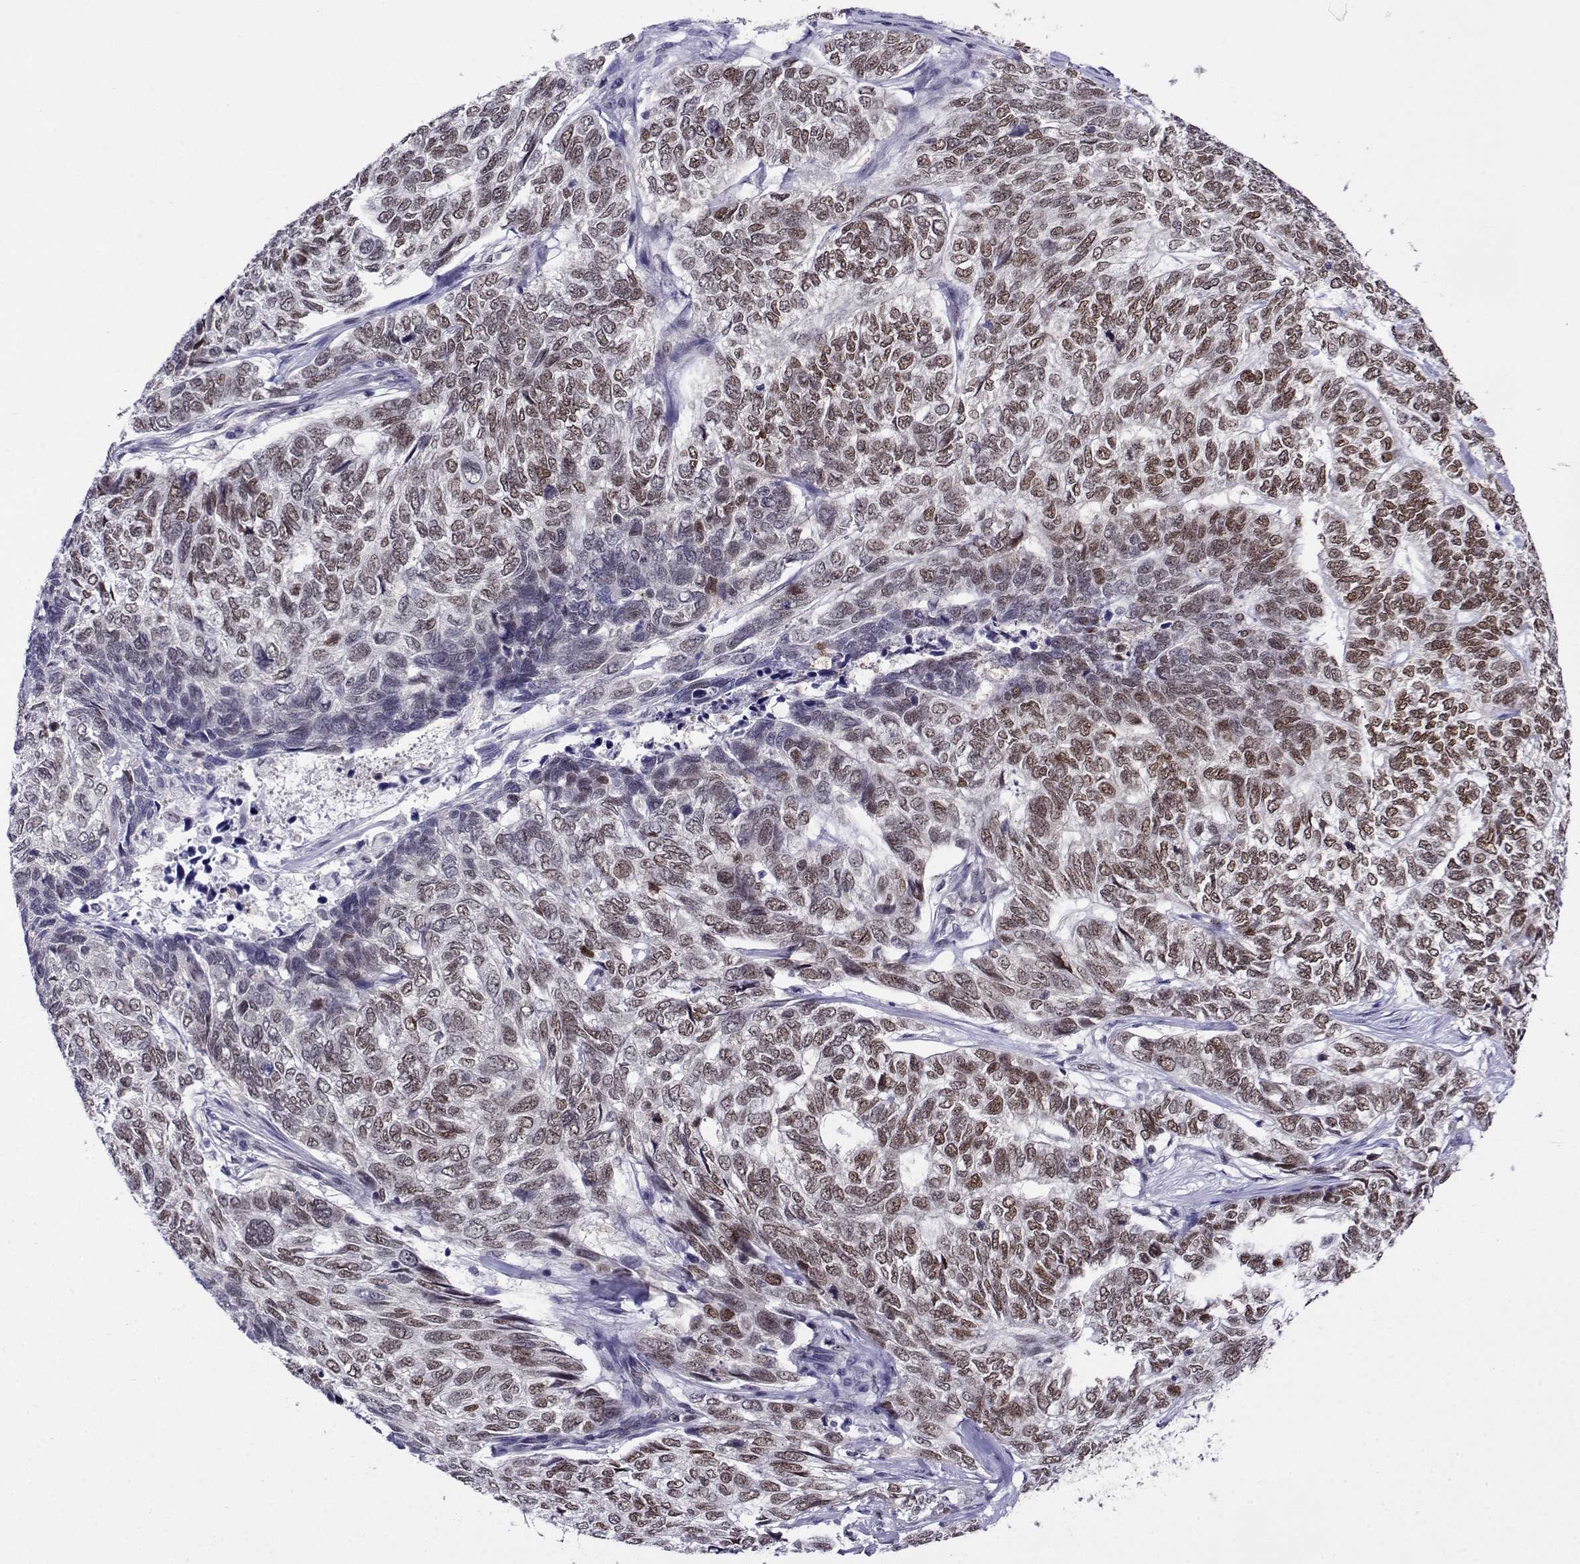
{"staining": {"intensity": "moderate", "quantity": "25%-75%", "location": "nuclear"}, "tissue": "skin cancer", "cell_type": "Tumor cells", "image_type": "cancer", "snomed": [{"axis": "morphology", "description": "Basal cell carcinoma"}, {"axis": "topography", "description": "Skin"}], "caption": "Immunohistochemistry of human skin basal cell carcinoma shows medium levels of moderate nuclear staining in approximately 25%-75% of tumor cells.", "gene": "ERF", "patient": {"sex": "female", "age": 65}}